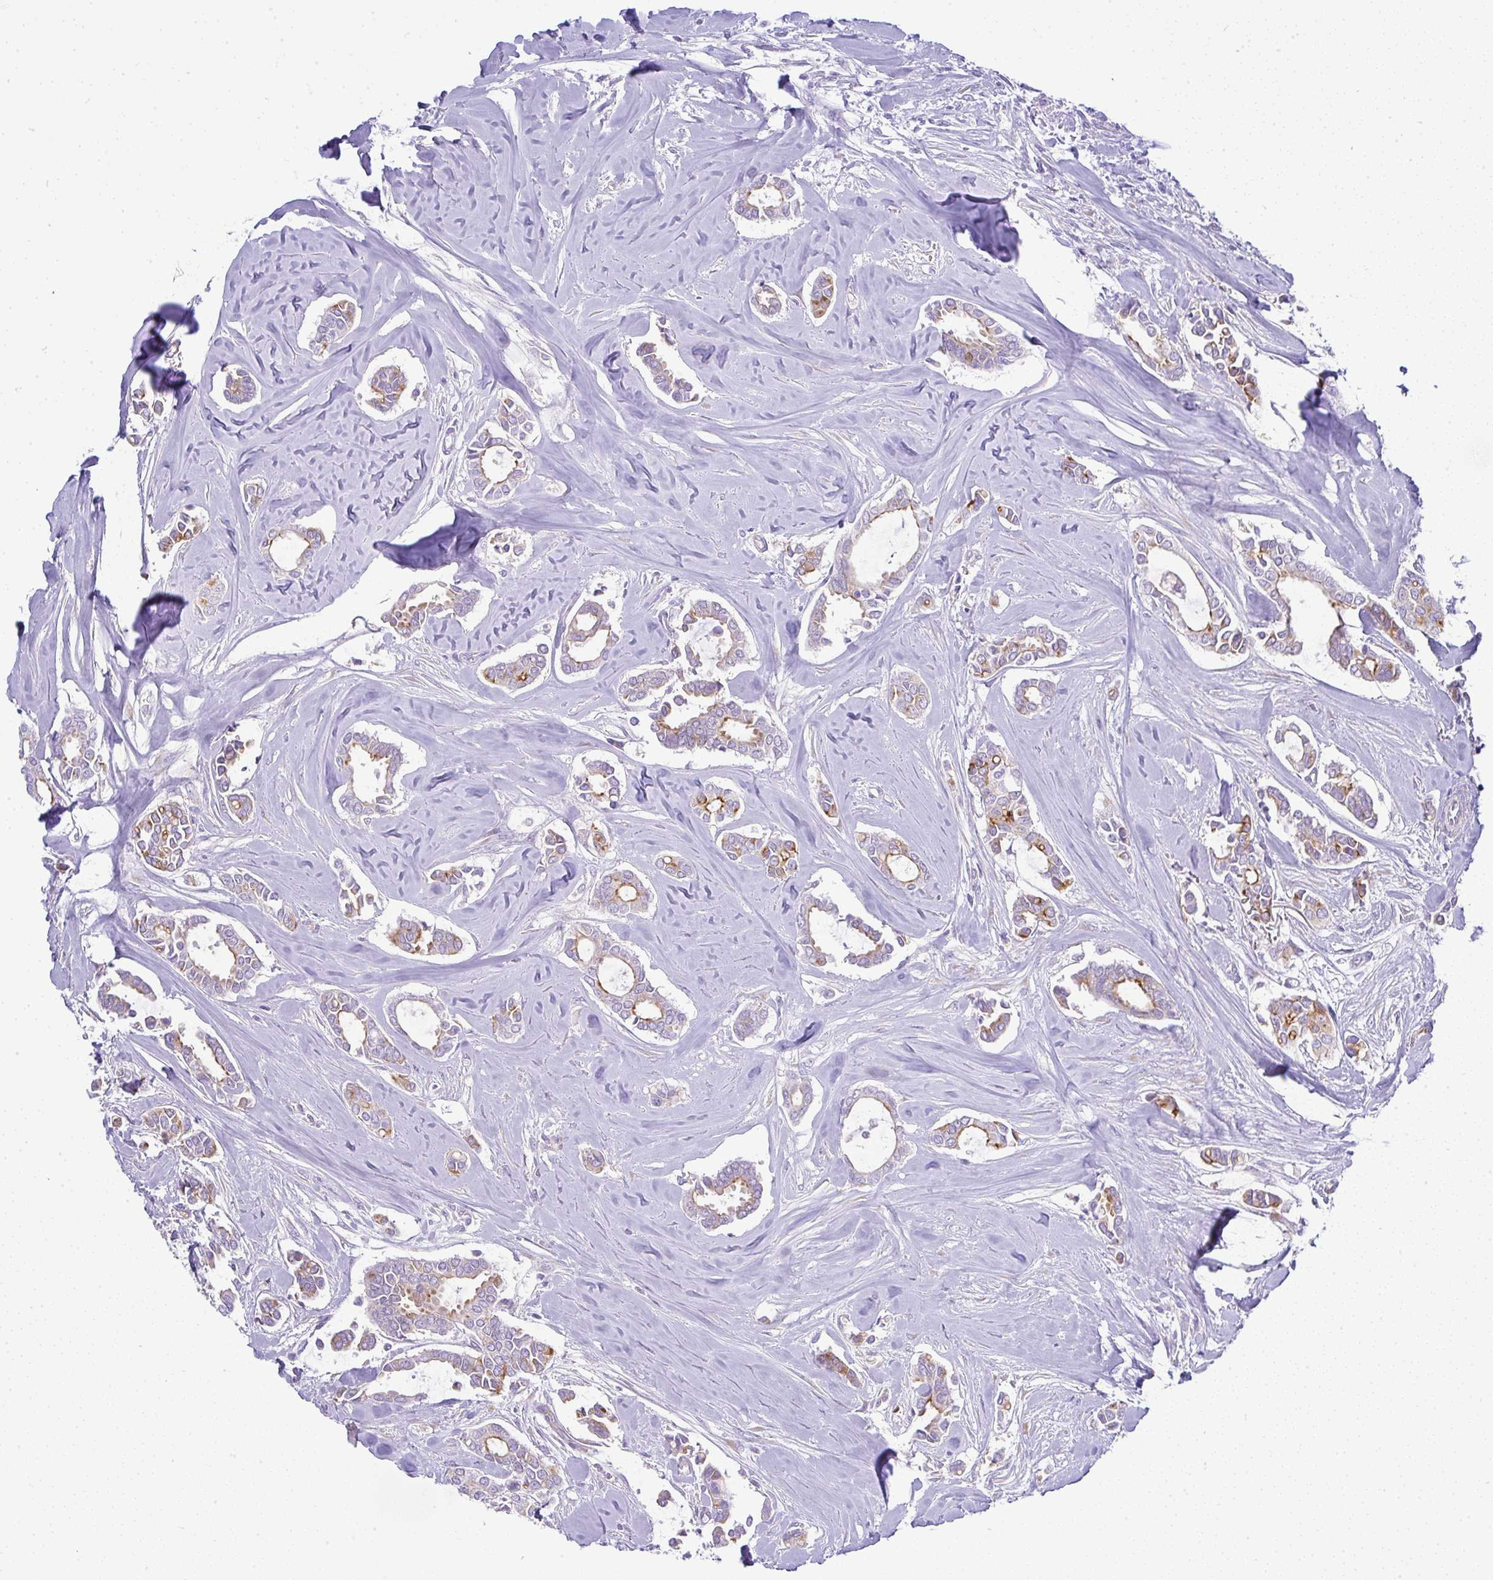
{"staining": {"intensity": "moderate", "quantity": "<25%", "location": "cytoplasmic/membranous"}, "tissue": "breast cancer", "cell_type": "Tumor cells", "image_type": "cancer", "snomed": [{"axis": "morphology", "description": "Duct carcinoma"}, {"axis": "topography", "description": "Breast"}], "caption": "Protein staining exhibits moderate cytoplasmic/membranous positivity in about <25% of tumor cells in breast invasive ductal carcinoma.", "gene": "FAM177A1", "patient": {"sex": "female", "age": 84}}